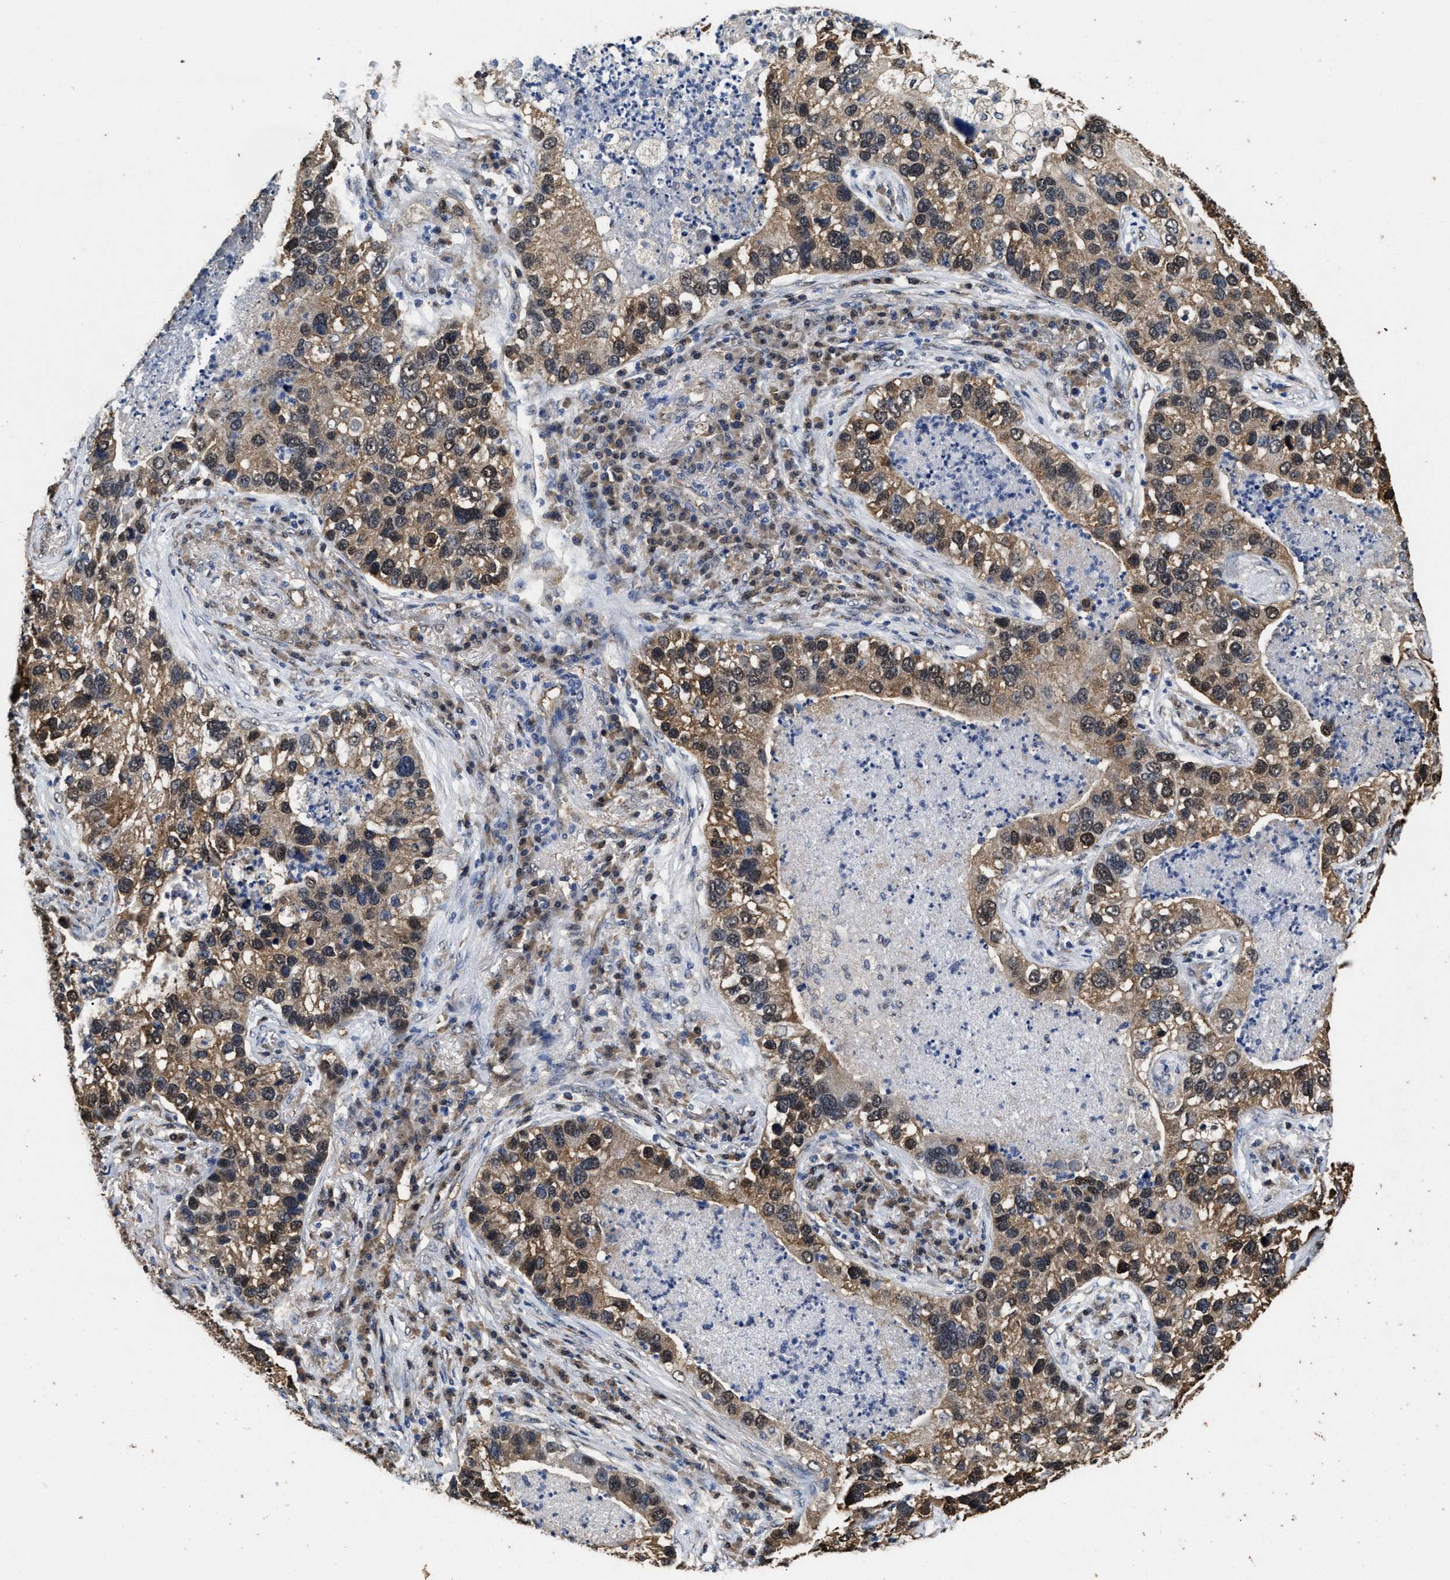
{"staining": {"intensity": "moderate", "quantity": ">75%", "location": "cytoplasmic/membranous,nuclear"}, "tissue": "lung cancer", "cell_type": "Tumor cells", "image_type": "cancer", "snomed": [{"axis": "morphology", "description": "Normal tissue, NOS"}, {"axis": "morphology", "description": "Adenocarcinoma, NOS"}, {"axis": "topography", "description": "Bronchus"}, {"axis": "topography", "description": "Lung"}], "caption": "A histopathology image of lung adenocarcinoma stained for a protein shows moderate cytoplasmic/membranous and nuclear brown staining in tumor cells. (IHC, brightfield microscopy, high magnification).", "gene": "YWHAE", "patient": {"sex": "male", "age": 54}}